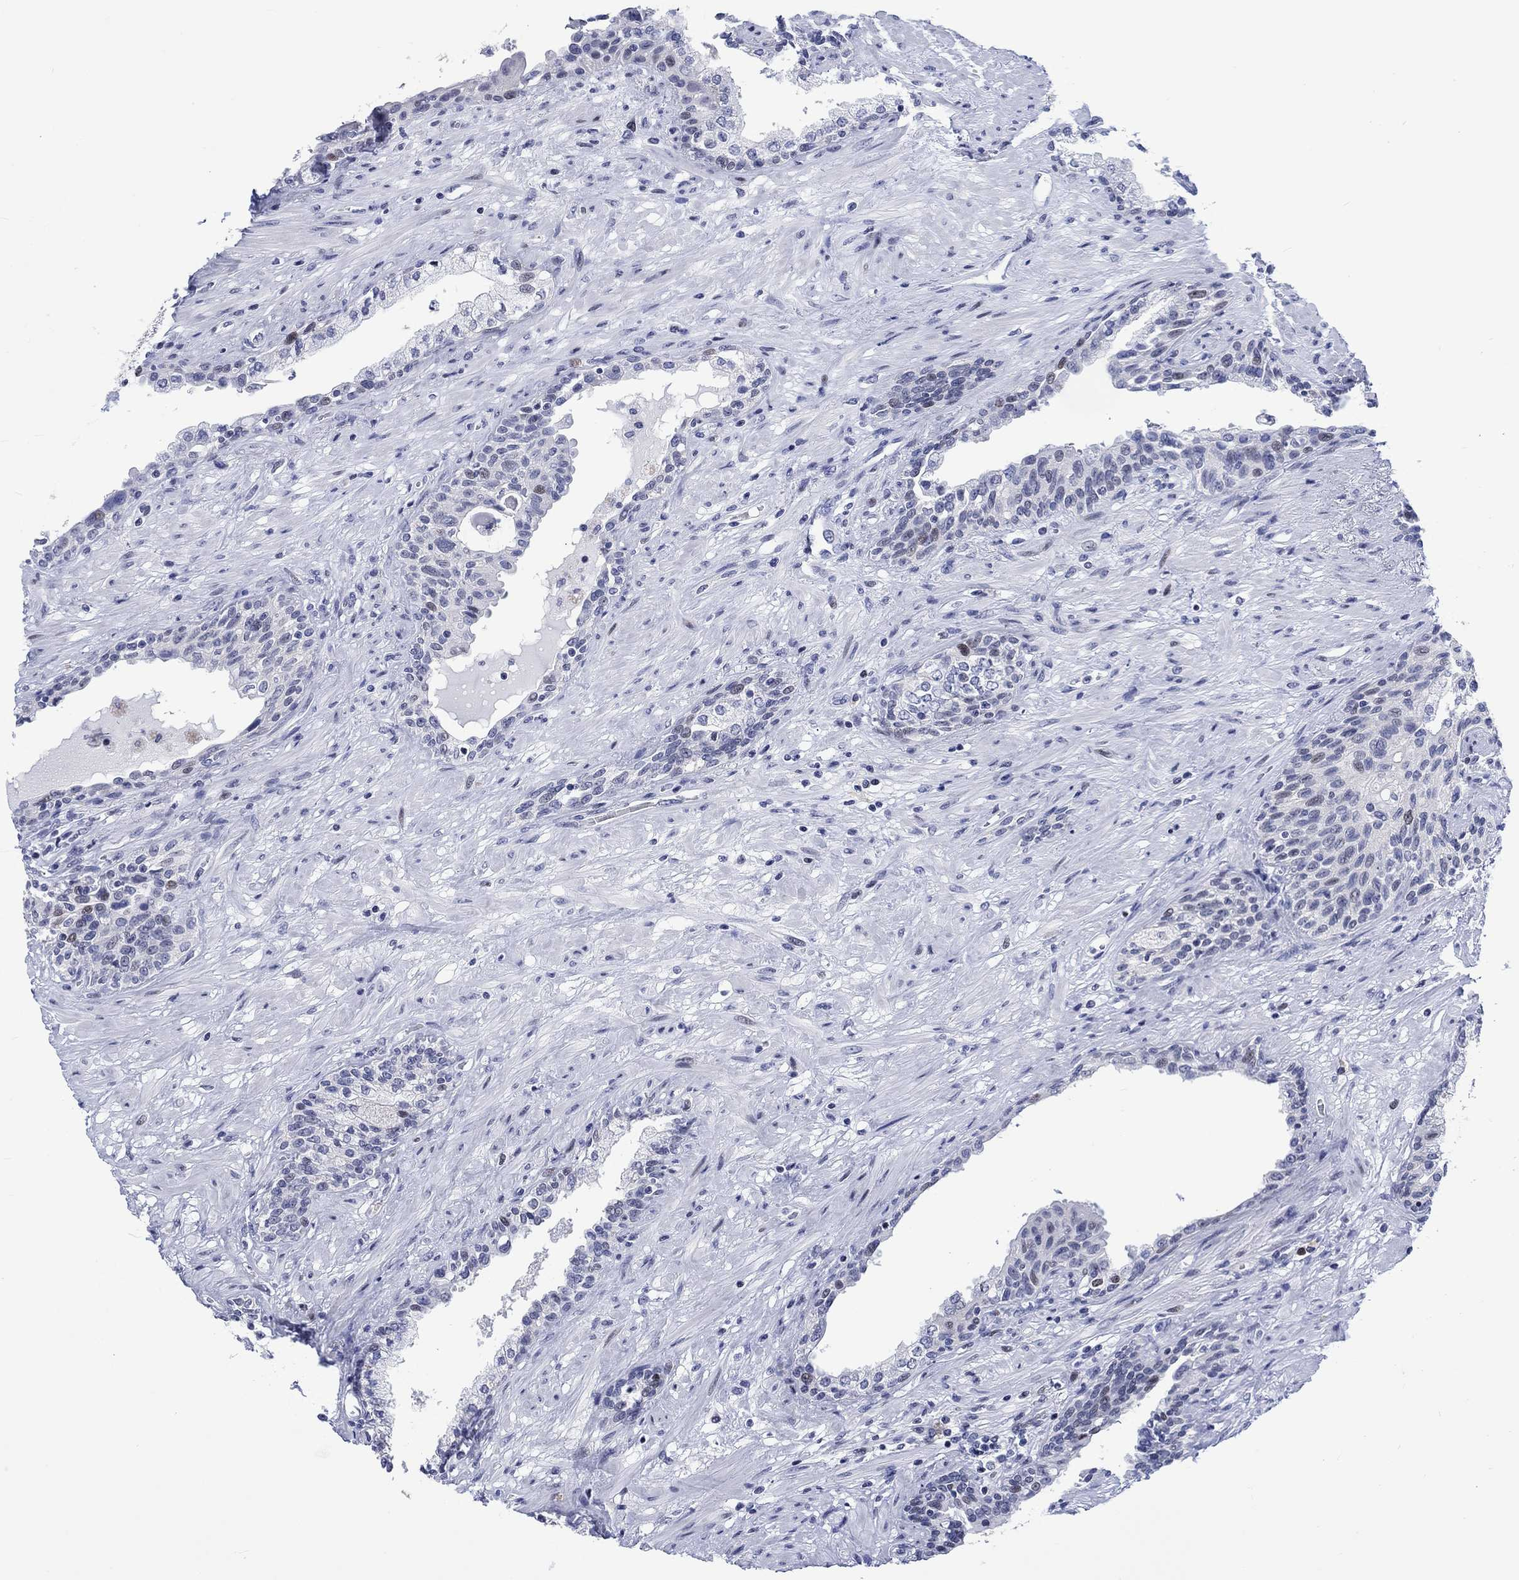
{"staining": {"intensity": "negative", "quantity": "none", "location": "none"}, "tissue": "prostate", "cell_type": "Glandular cells", "image_type": "normal", "snomed": [{"axis": "morphology", "description": "Normal tissue, NOS"}, {"axis": "topography", "description": "Prostate"}], "caption": "Prostate was stained to show a protein in brown. There is no significant expression in glandular cells.", "gene": "CDCA2", "patient": {"sex": "male", "age": 63}}